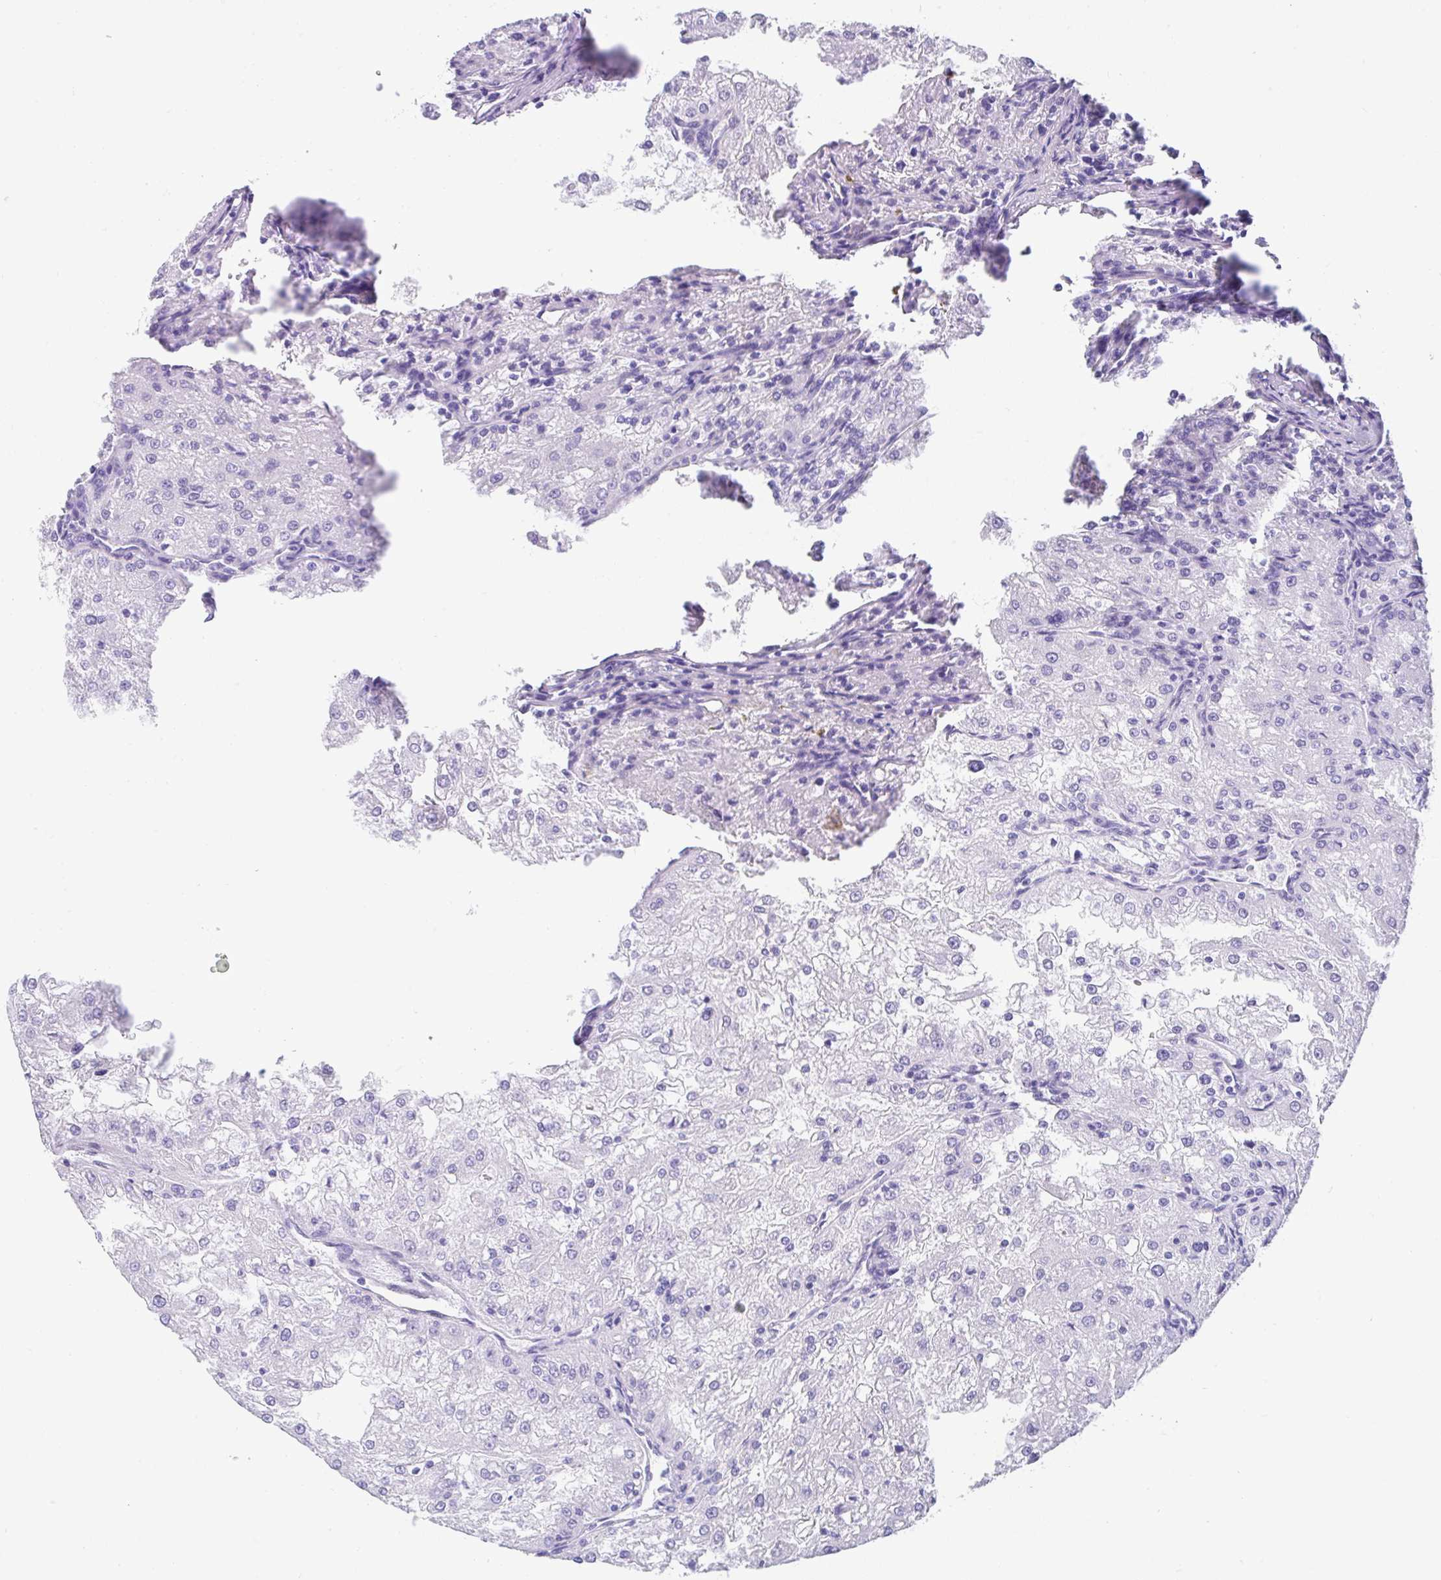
{"staining": {"intensity": "negative", "quantity": "none", "location": "none"}, "tissue": "renal cancer", "cell_type": "Tumor cells", "image_type": "cancer", "snomed": [{"axis": "morphology", "description": "Adenocarcinoma, NOS"}, {"axis": "topography", "description": "Kidney"}], "caption": "This is an immunohistochemistry micrograph of renal adenocarcinoma. There is no positivity in tumor cells.", "gene": "FAM107A", "patient": {"sex": "female", "age": 74}}